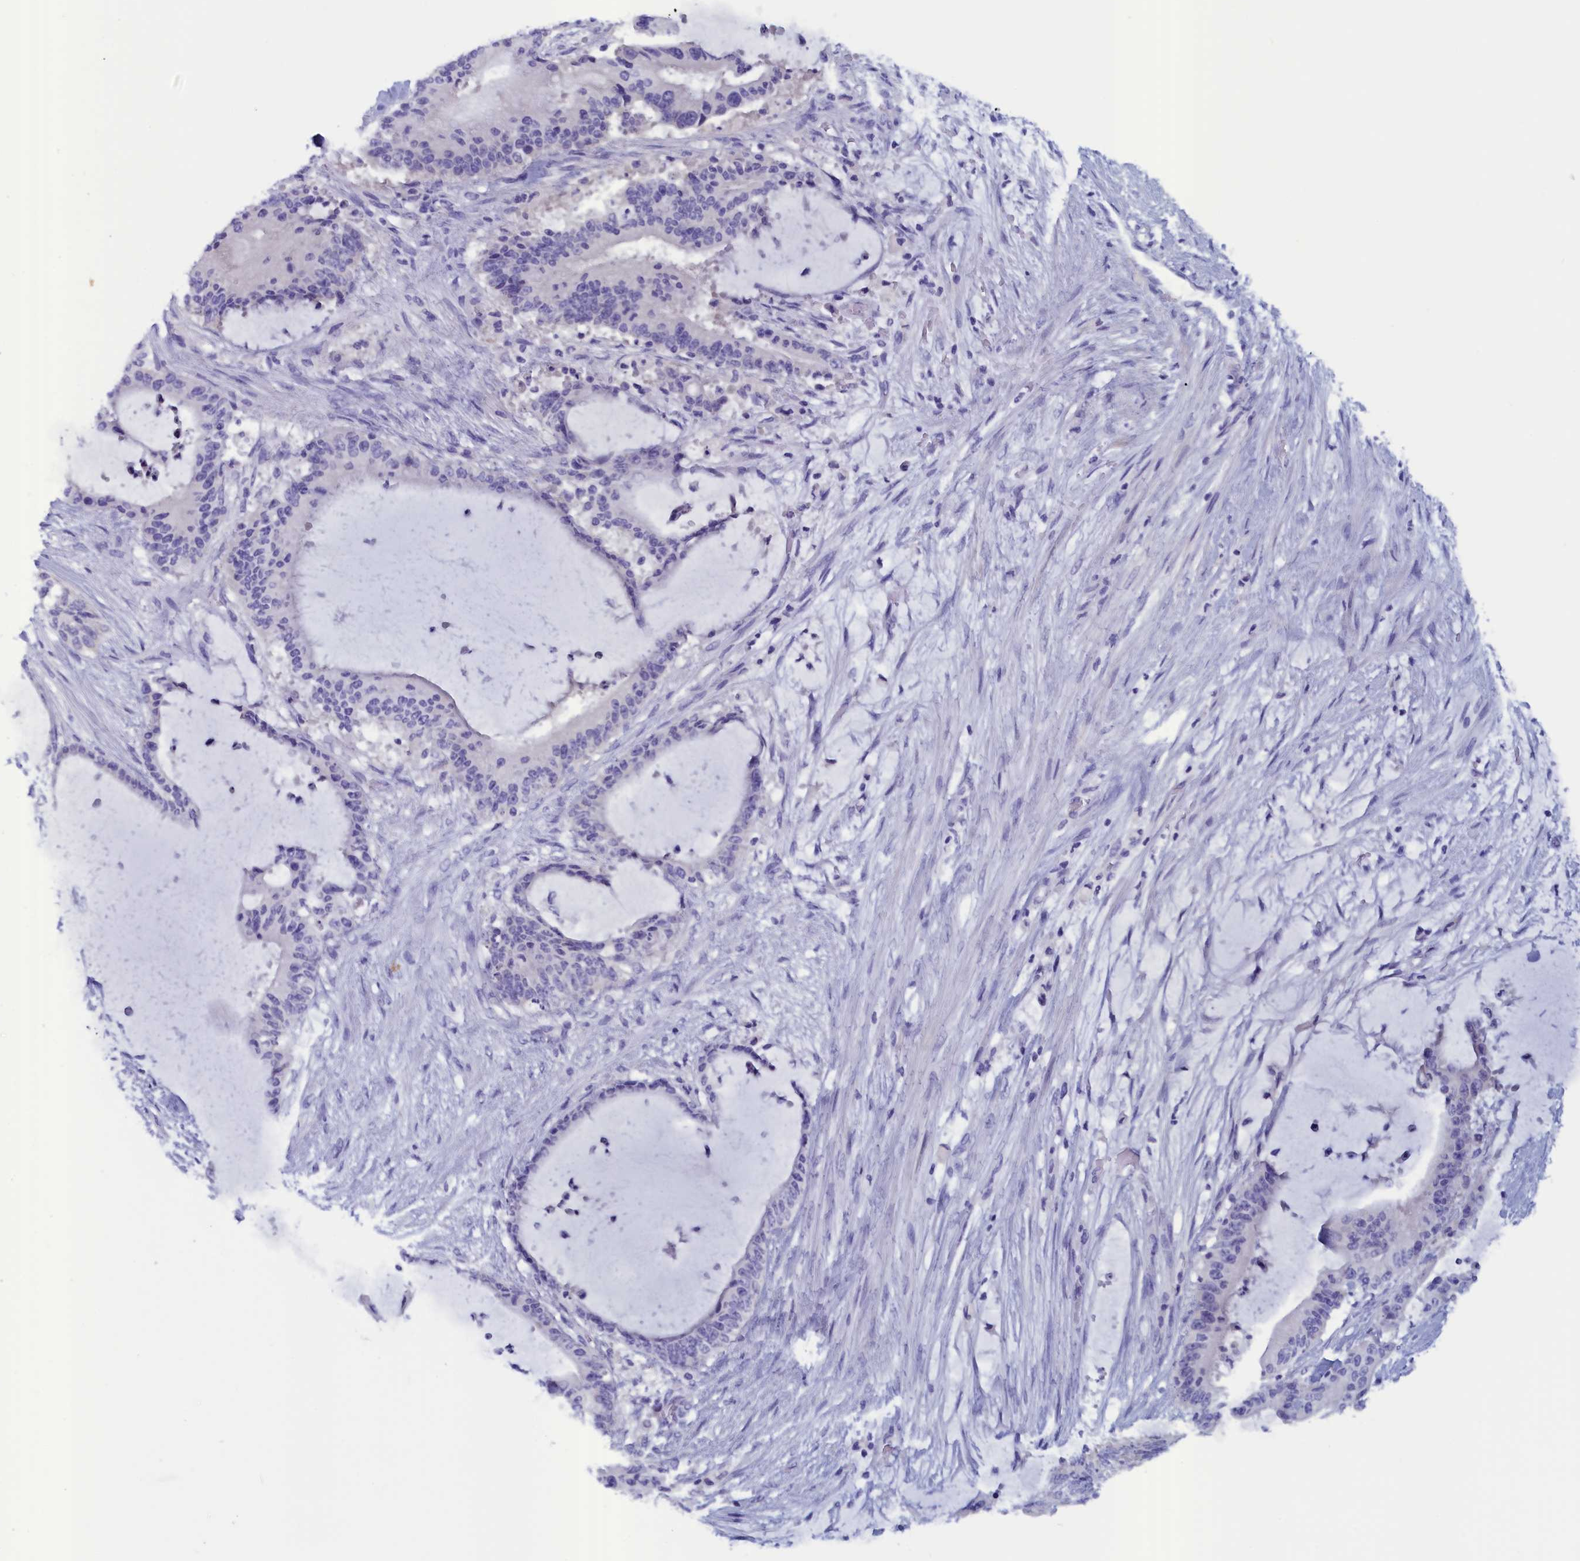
{"staining": {"intensity": "negative", "quantity": "none", "location": "none"}, "tissue": "liver cancer", "cell_type": "Tumor cells", "image_type": "cancer", "snomed": [{"axis": "morphology", "description": "Normal tissue, NOS"}, {"axis": "morphology", "description": "Cholangiocarcinoma"}, {"axis": "topography", "description": "Liver"}, {"axis": "topography", "description": "Peripheral nerve tissue"}], "caption": "An immunohistochemistry histopathology image of liver cancer is shown. There is no staining in tumor cells of liver cancer. (DAB immunohistochemistry visualized using brightfield microscopy, high magnification).", "gene": "ANKRD2", "patient": {"sex": "female", "age": 73}}